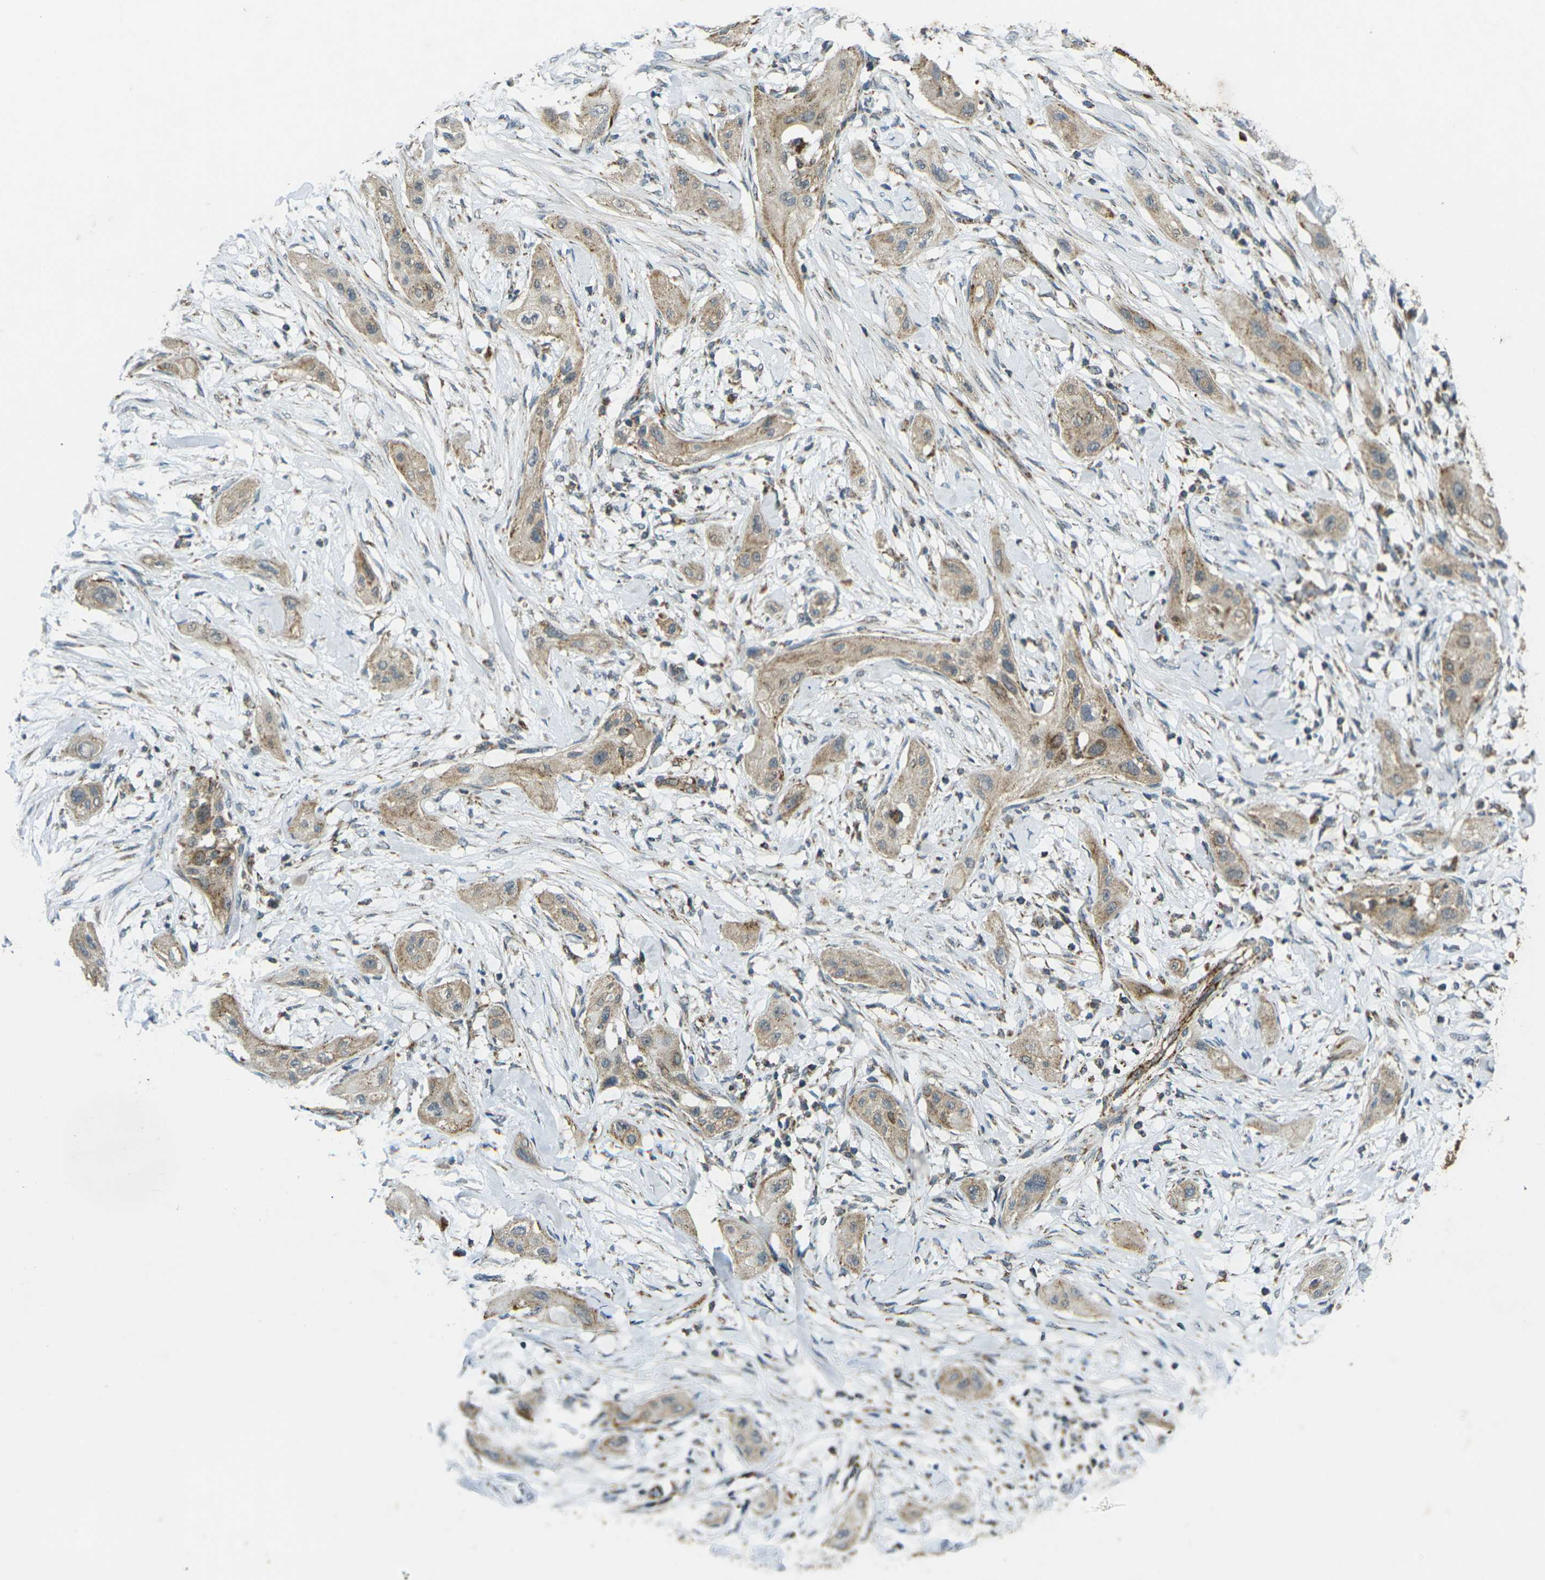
{"staining": {"intensity": "weak", "quantity": ">75%", "location": "cytoplasmic/membranous"}, "tissue": "lung cancer", "cell_type": "Tumor cells", "image_type": "cancer", "snomed": [{"axis": "morphology", "description": "Squamous cell carcinoma, NOS"}, {"axis": "topography", "description": "Lung"}], "caption": "Squamous cell carcinoma (lung) stained with immunohistochemistry displays weak cytoplasmic/membranous positivity in about >75% of tumor cells.", "gene": "IGF1R", "patient": {"sex": "female", "age": 47}}